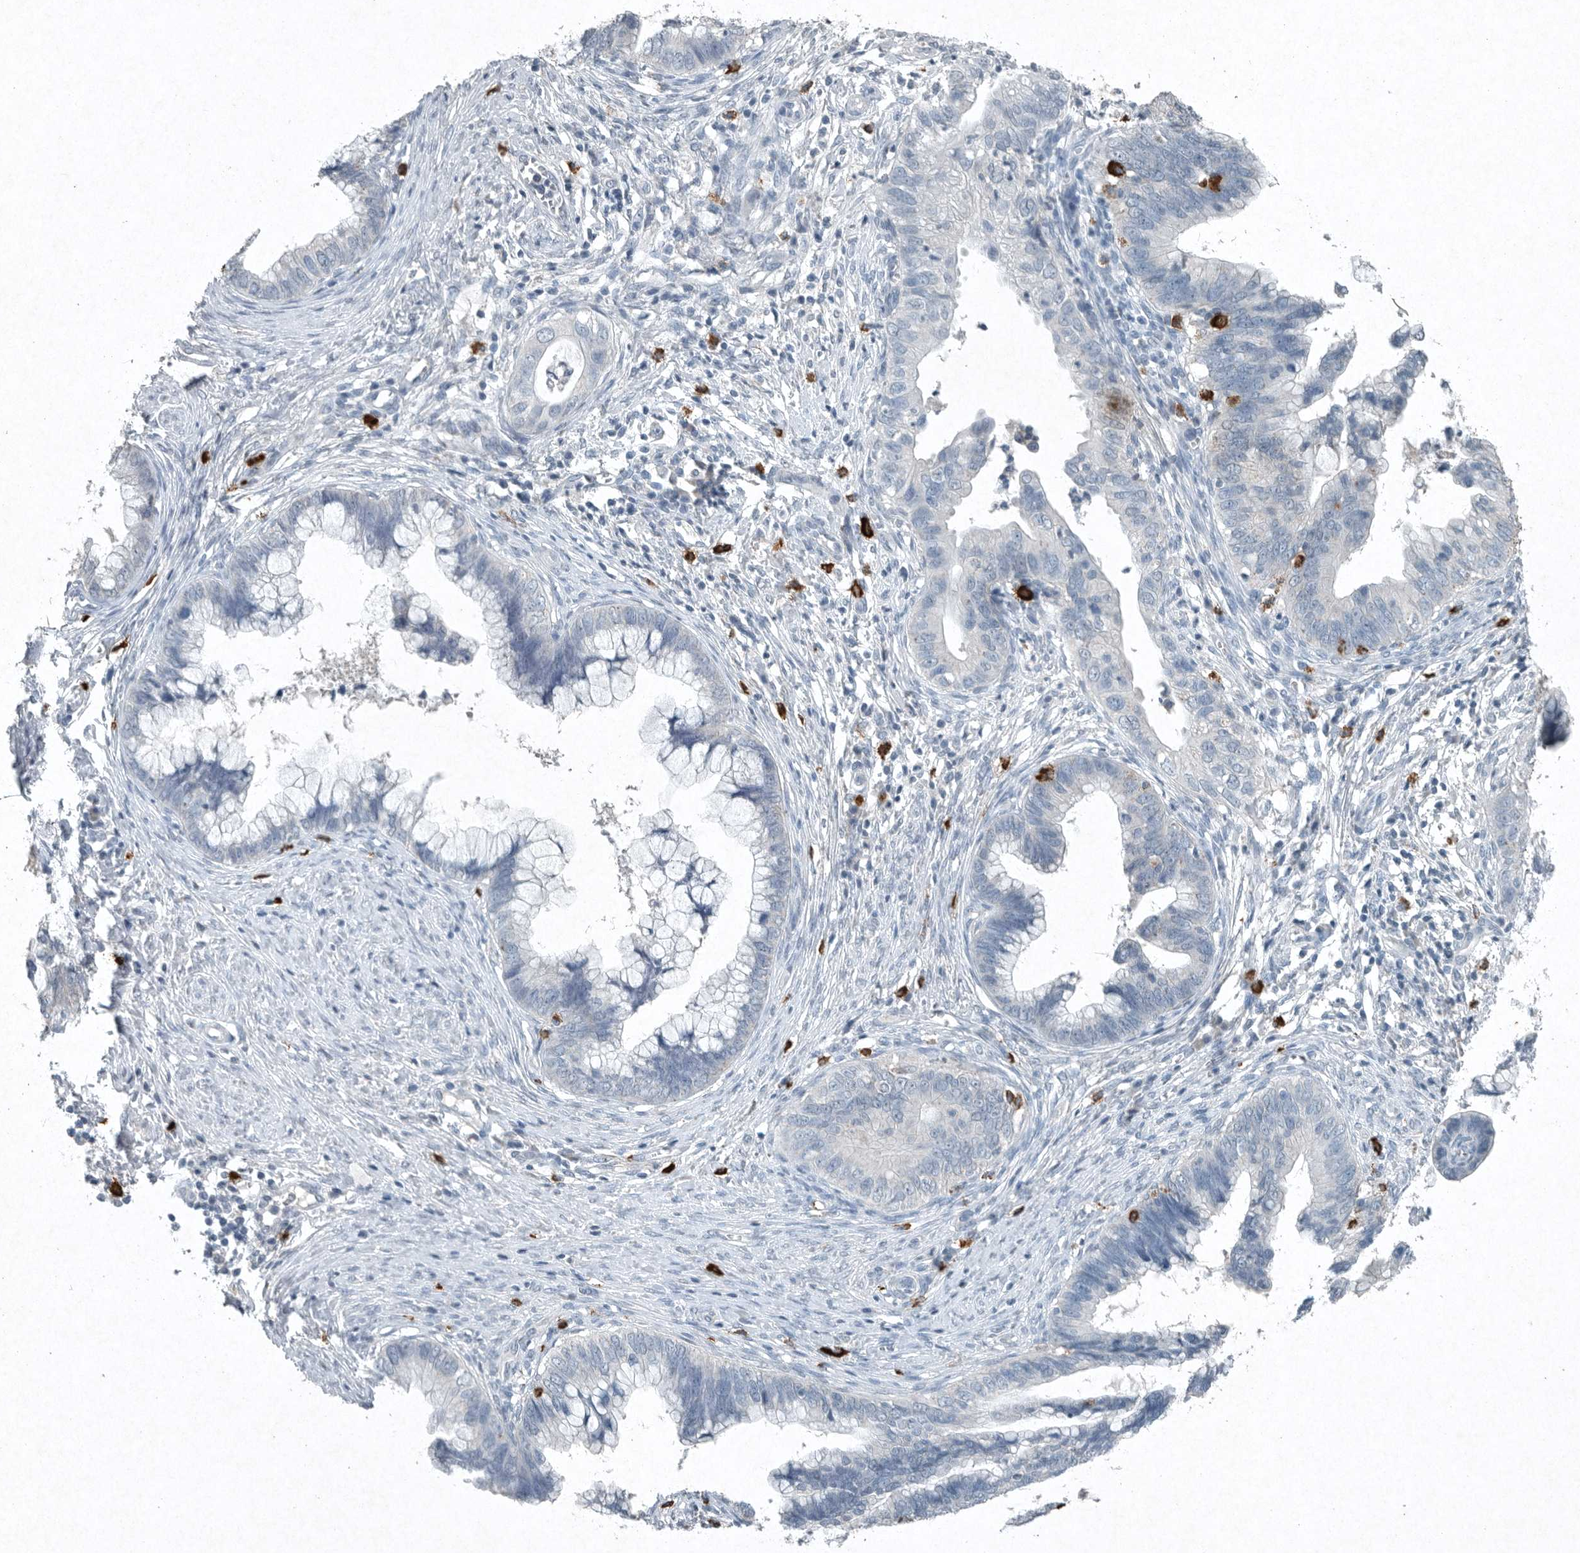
{"staining": {"intensity": "negative", "quantity": "none", "location": "none"}, "tissue": "cervical cancer", "cell_type": "Tumor cells", "image_type": "cancer", "snomed": [{"axis": "morphology", "description": "Adenocarcinoma, NOS"}, {"axis": "topography", "description": "Cervix"}], "caption": "Tumor cells are negative for brown protein staining in cervical cancer (adenocarcinoma).", "gene": "IL20", "patient": {"sex": "female", "age": 44}}